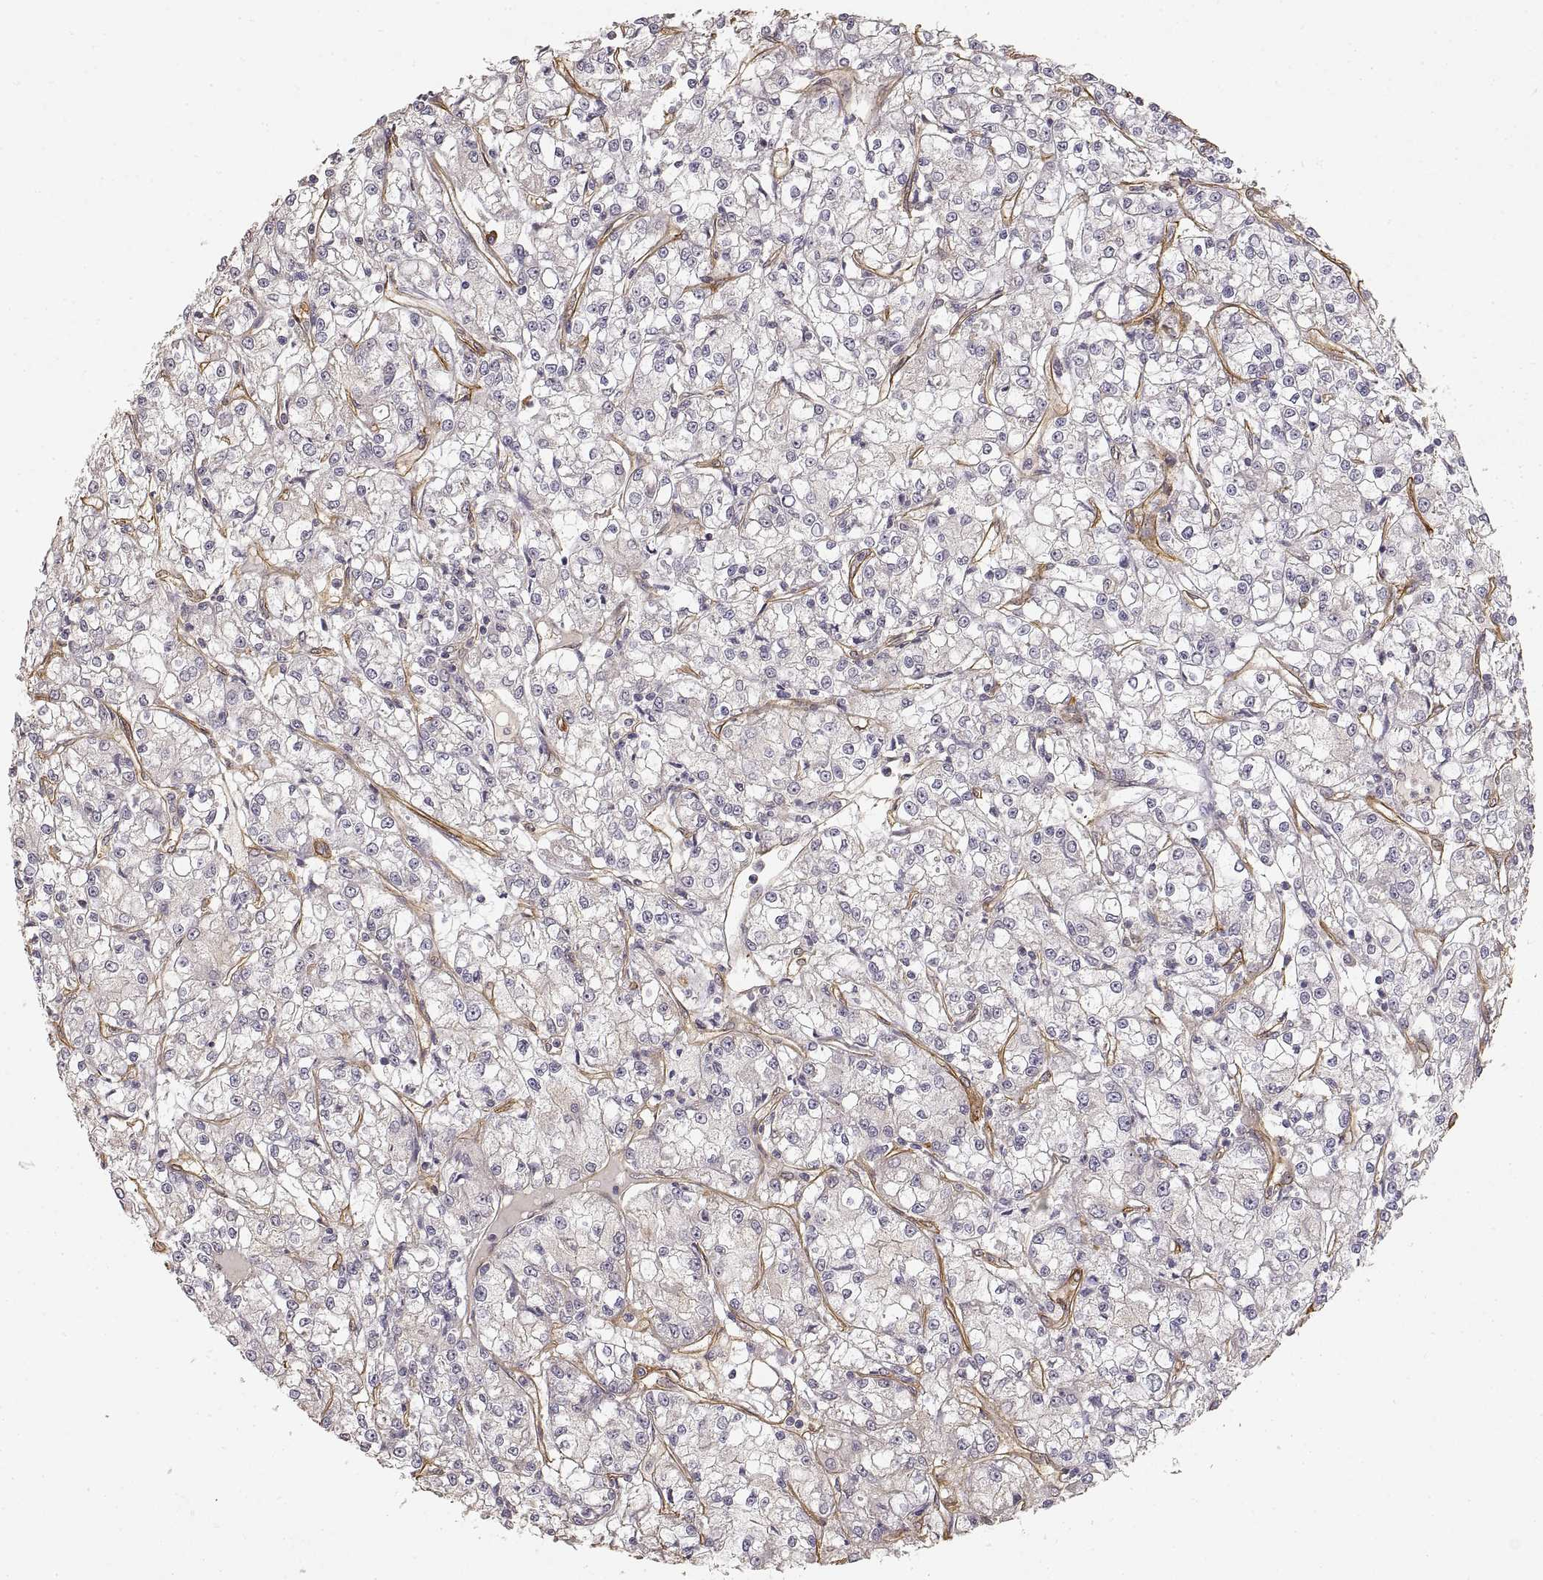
{"staining": {"intensity": "negative", "quantity": "none", "location": "none"}, "tissue": "renal cancer", "cell_type": "Tumor cells", "image_type": "cancer", "snomed": [{"axis": "morphology", "description": "Adenocarcinoma, NOS"}, {"axis": "topography", "description": "Kidney"}], "caption": "An image of human renal cancer is negative for staining in tumor cells. (DAB immunohistochemistry visualized using brightfield microscopy, high magnification).", "gene": "LAMA4", "patient": {"sex": "female", "age": 59}}